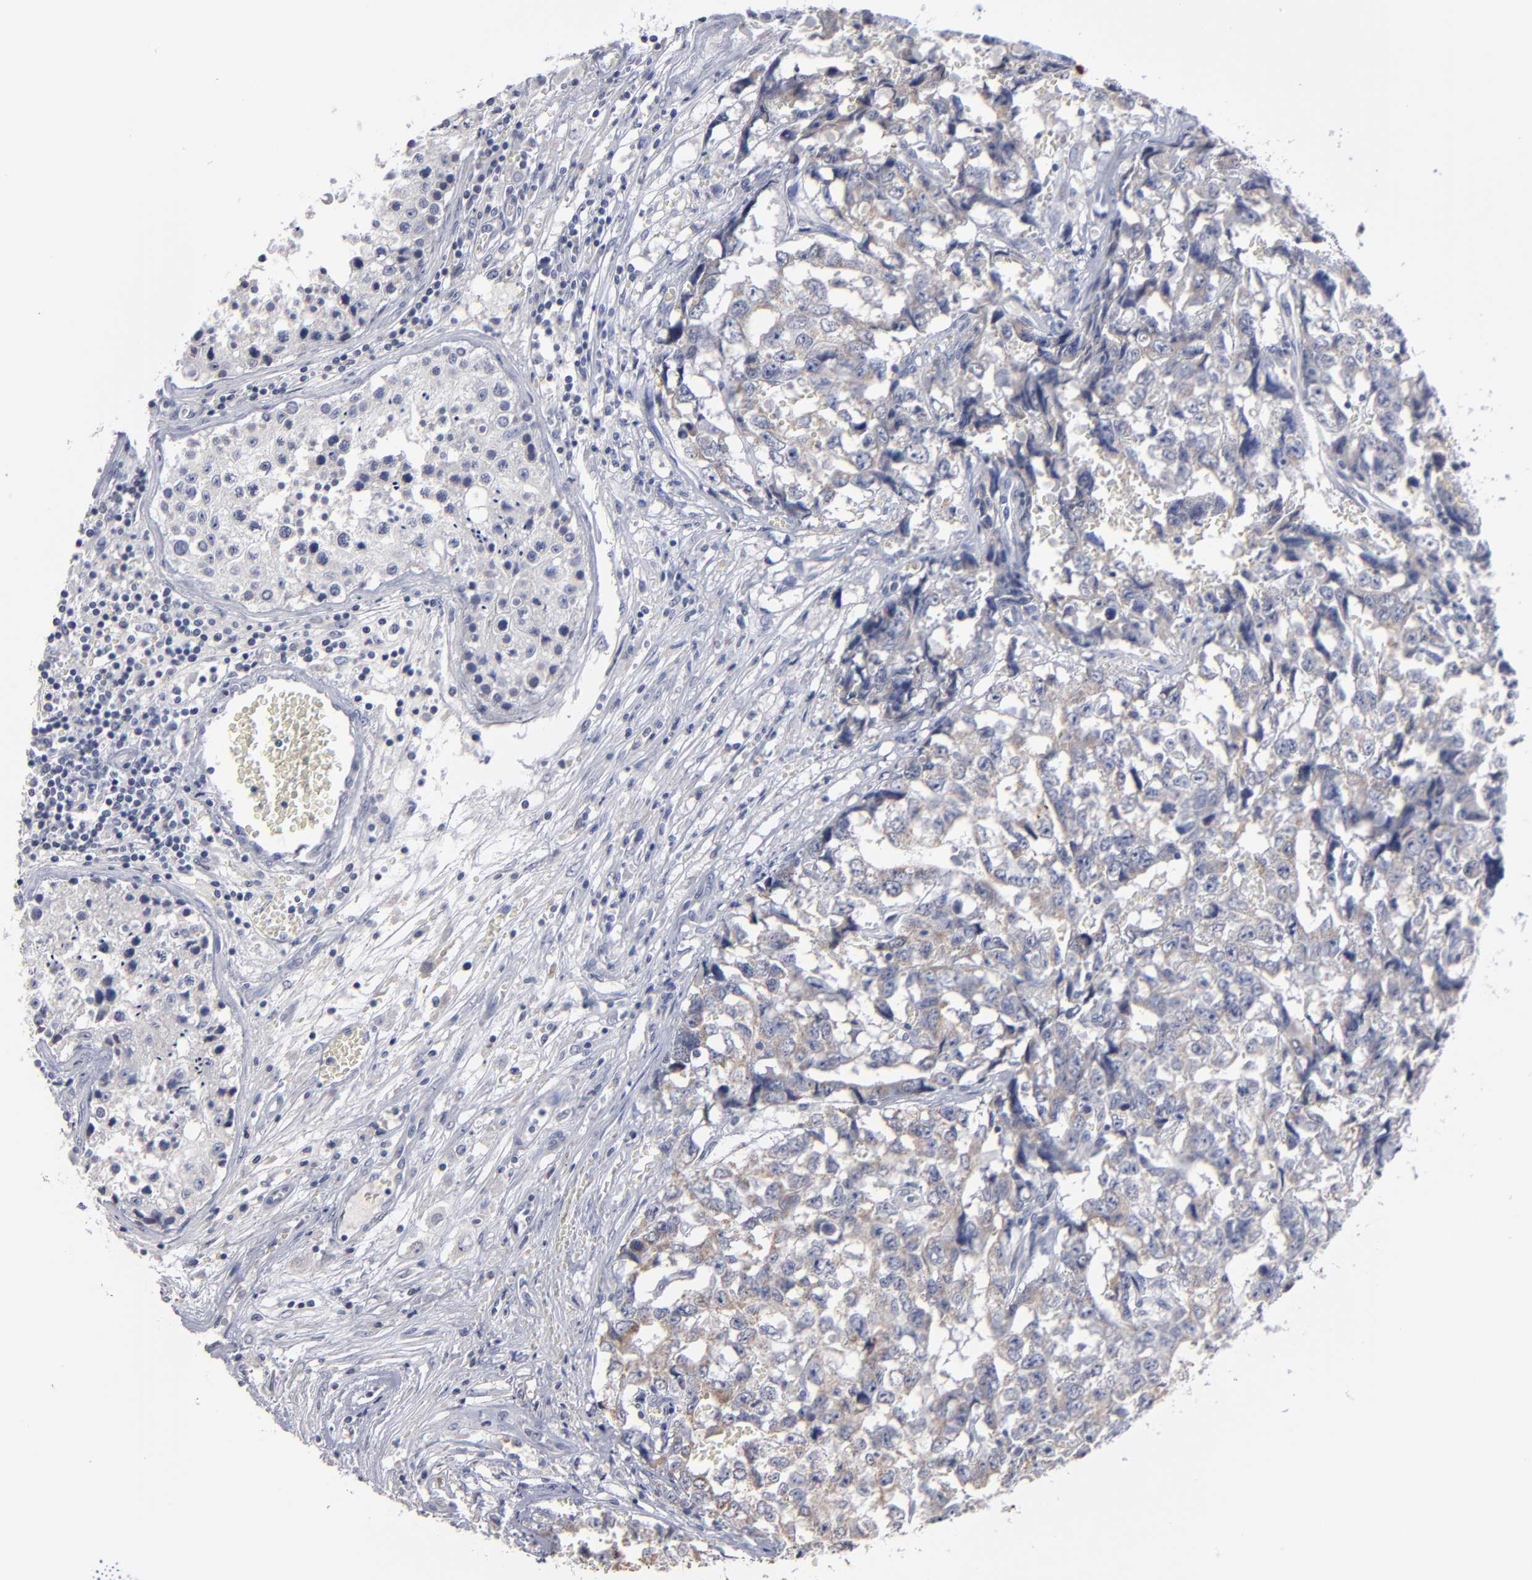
{"staining": {"intensity": "moderate", "quantity": ">75%", "location": "cytoplasmic/membranous"}, "tissue": "testis cancer", "cell_type": "Tumor cells", "image_type": "cancer", "snomed": [{"axis": "morphology", "description": "Carcinoma, Embryonal, NOS"}, {"axis": "topography", "description": "Testis"}], "caption": "Testis cancer was stained to show a protein in brown. There is medium levels of moderate cytoplasmic/membranous positivity in approximately >75% of tumor cells.", "gene": "RPH3A", "patient": {"sex": "male", "age": 31}}